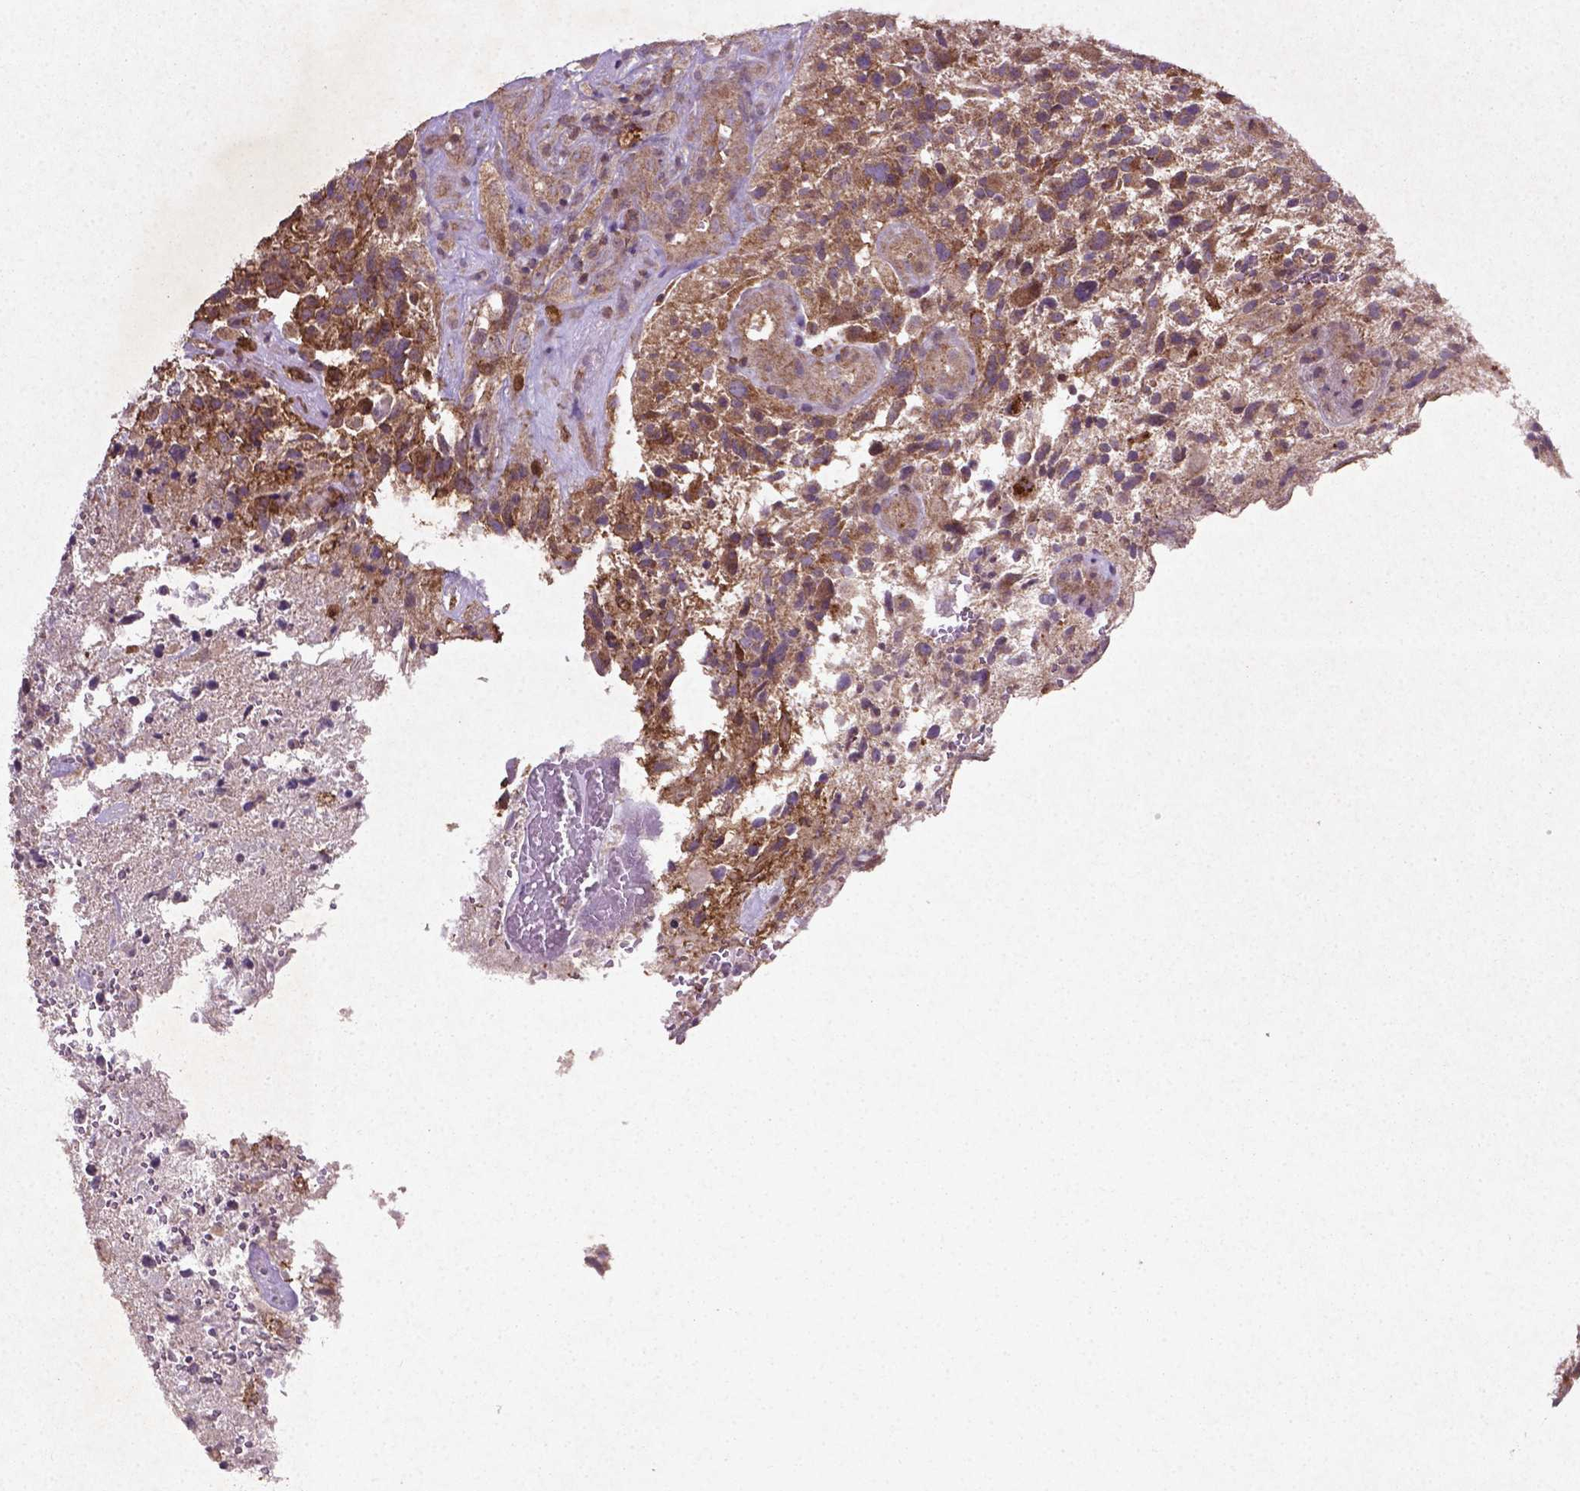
{"staining": {"intensity": "moderate", "quantity": ">75%", "location": "cytoplasmic/membranous"}, "tissue": "glioma", "cell_type": "Tumor cells", "image_type": "cancer", "snomed": [{"axis": "morphology", "description": "Glioma, malignant, High grade"}, {"axis": "topography", "description": "Brain"}], "caption": "Immunohistochemistry (DAB (3,3'-diaminobenzidine)) staining of human malignant glioma (high-grade) exhibits moderate cytoplasmic/membranous protein positivity in about >75% of tumor cells.", "gene": "MTOR", "patient": {"sex": "female", "age": 71}}